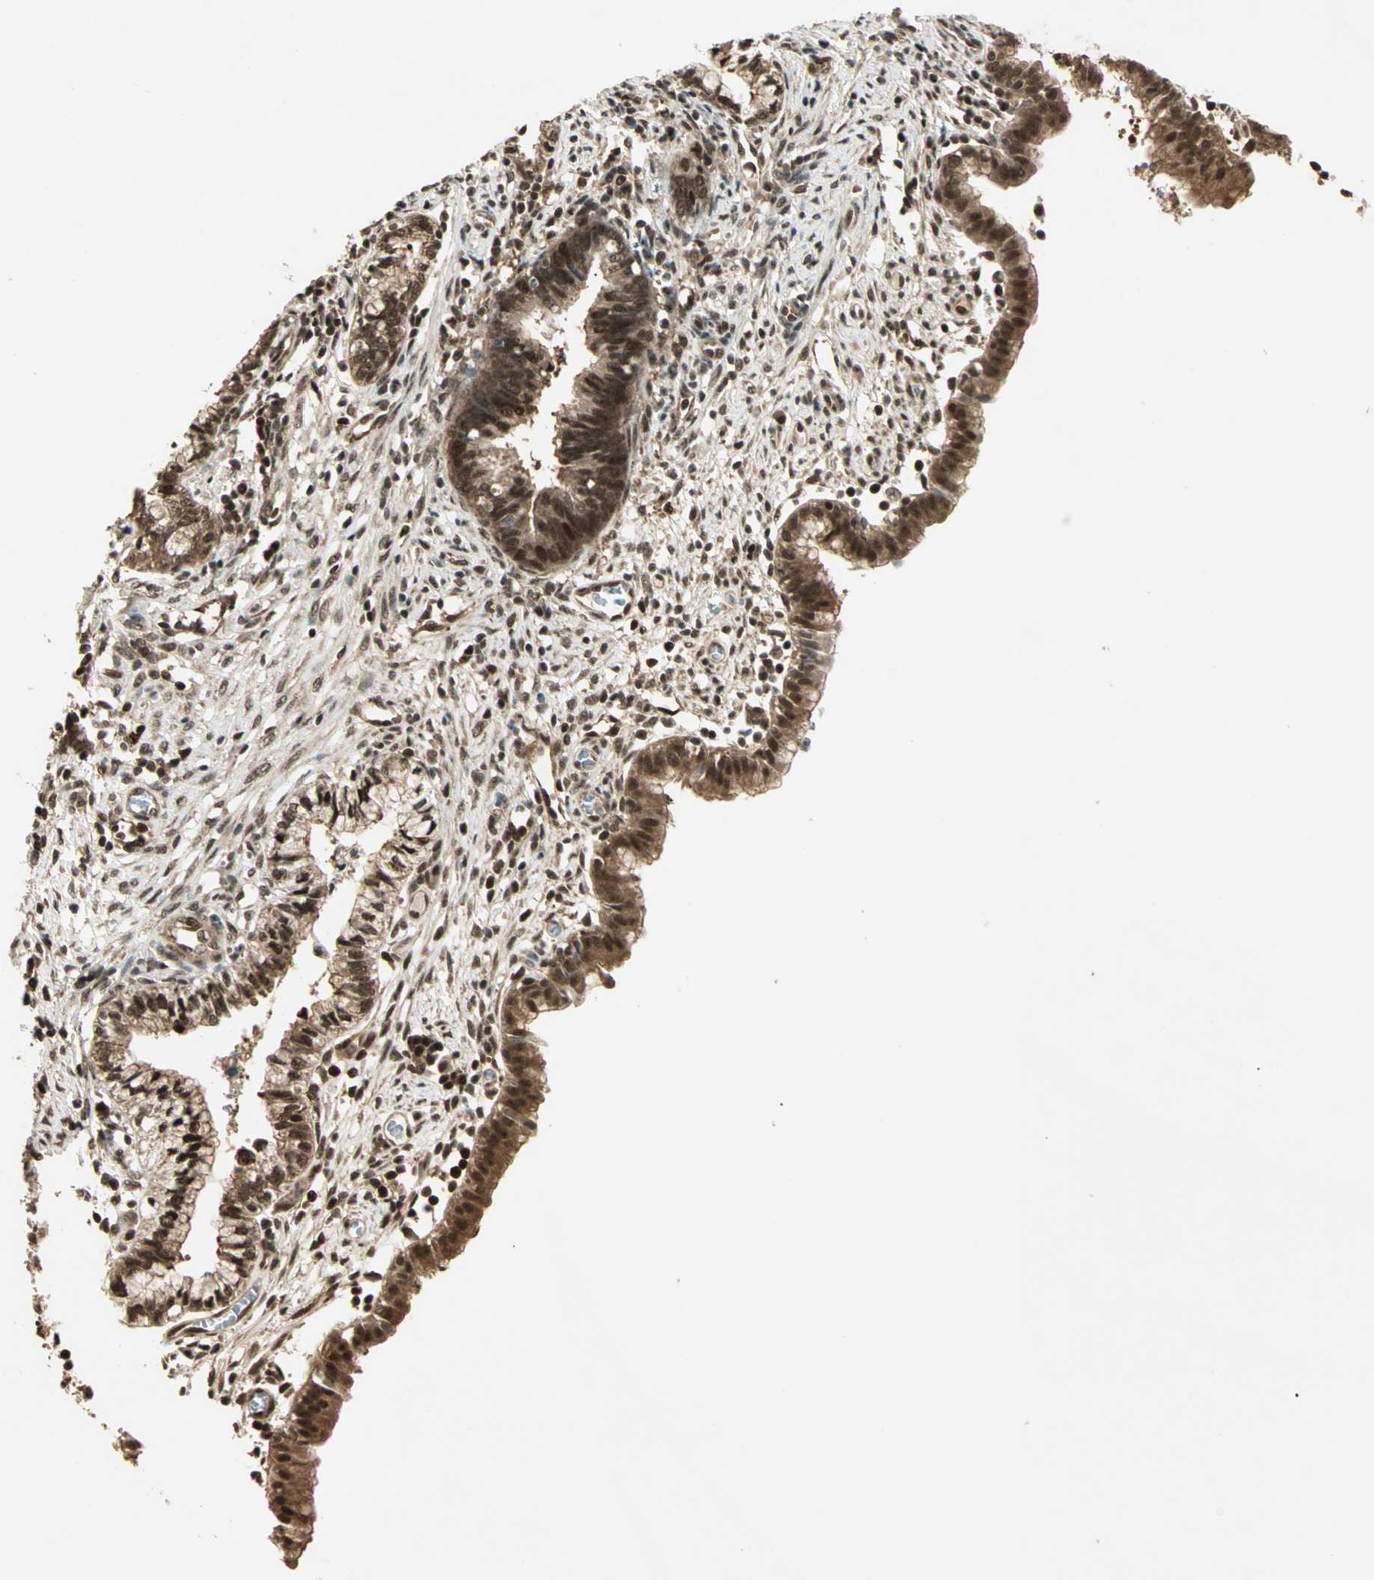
{"staining": {"intensity": "strong", "quantity": ">75%", "location": "cytoplasmic/membranous,nuclear"}, "tissue": "cervical cancer", "cell_type": "Tumor cells", "image_type": "cancer", "snomed": [{"axis": "morphology", "description": "Adenocarcinoma, NOS"}, {"axis": "topography", "description": "Cervix"}], "caption": "Immunohistochemical staining of cervical cancer shows high levels of strong cytoplasmic/membranous and nuclear positivity in approximately >75% of tumor cells.", "gene": "ZNF44", "patient": {"sex": "female", "age": 44}}